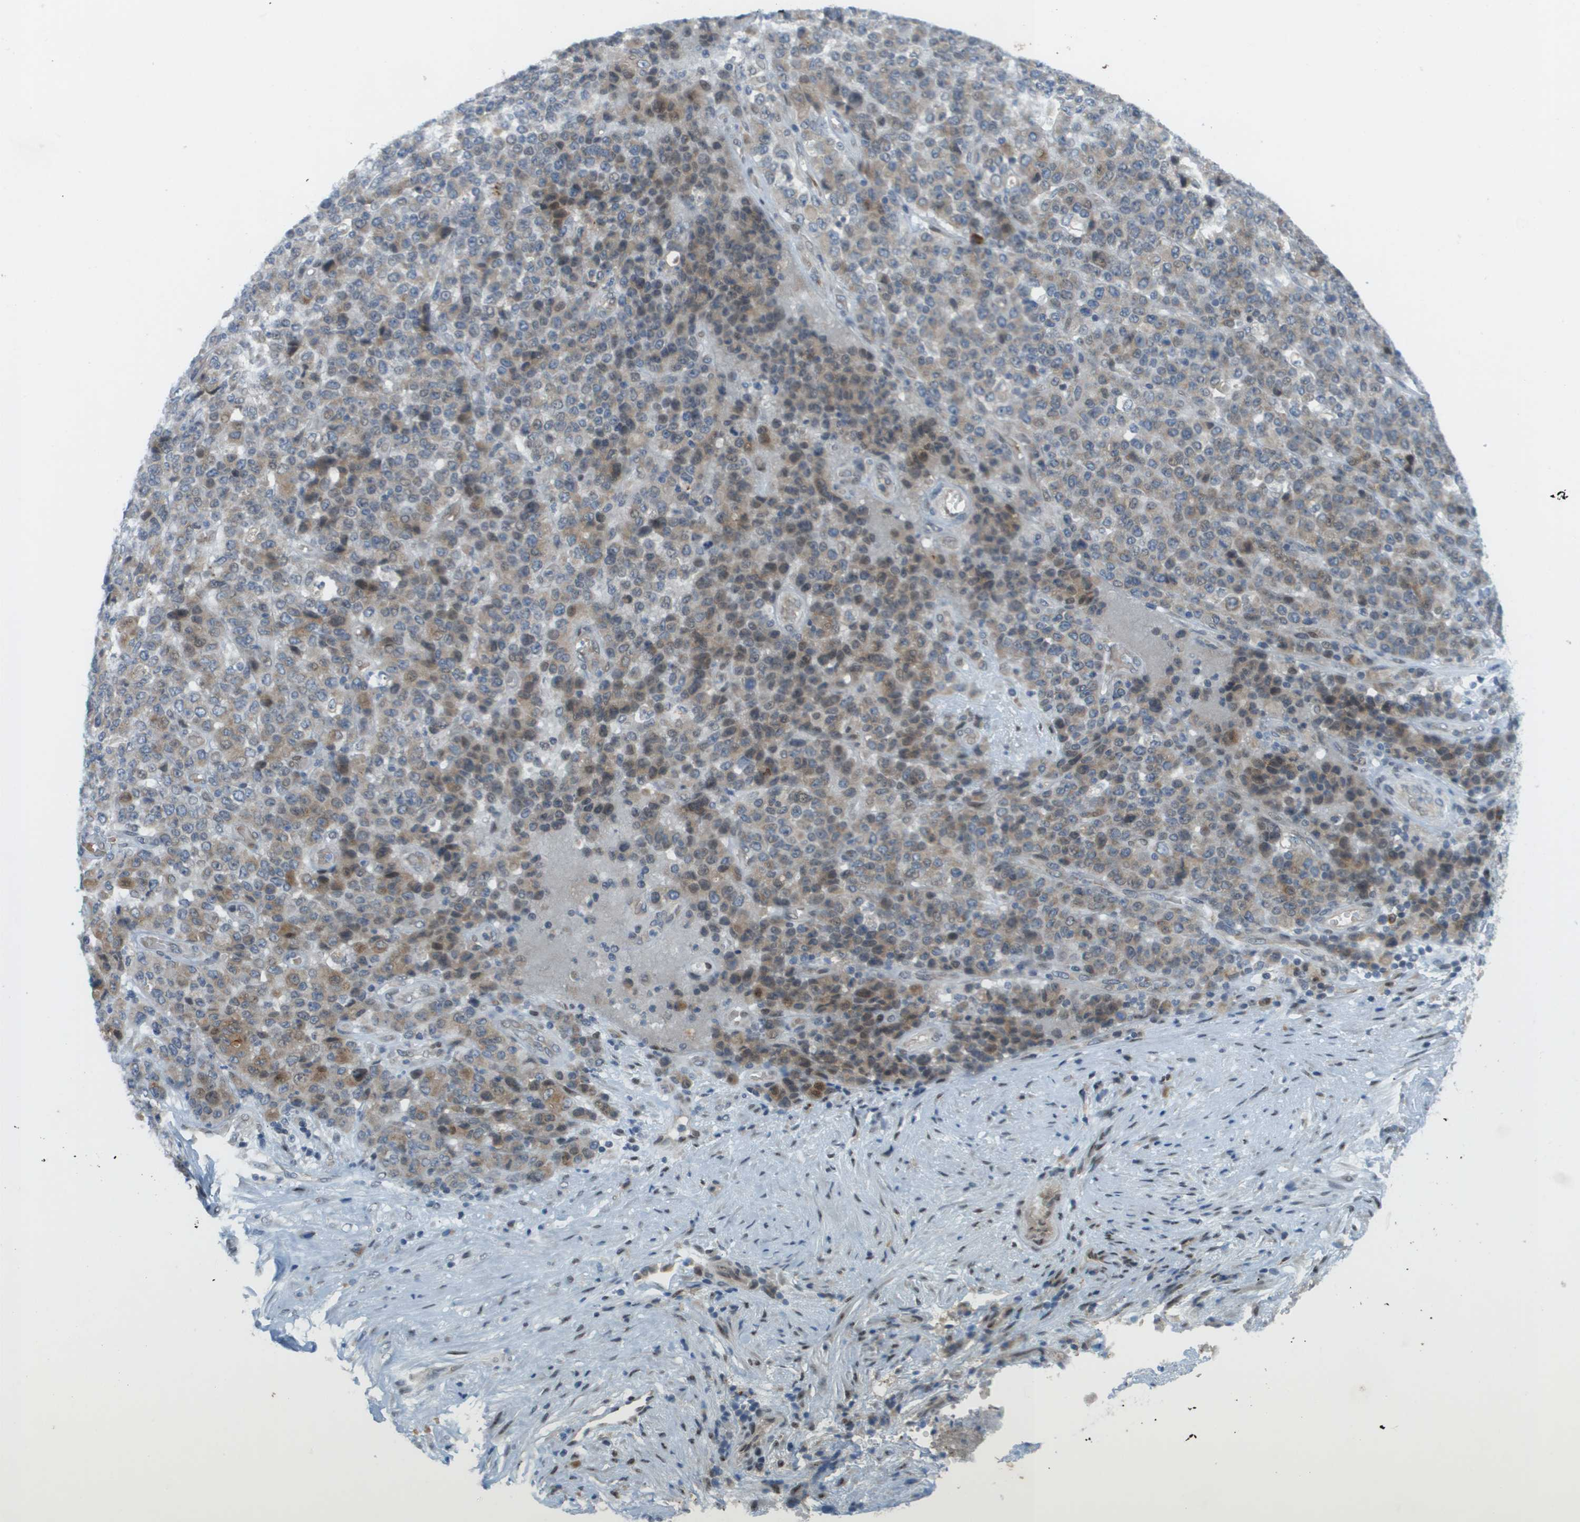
{"staining": {"intensity": "moderate", "quantity": ">75%", "location": "cytoplasmic/membranous,nuclear"}, "tissue": "stomach cancer", "cell_type": "Tumor cells", "image_type": "cancer", "snomed": [{"axis": "morphology", "description": "Adenocarcinoma, NOS"}, {"axis": "topography", "description": "Stomach"}], "caption": "A brown stain labels moderate cytoplasmic/membranous and nuclear positivity of a protein in human stomach cancer (adenocarcinoma) tumor cells.", "gene": "CACNB4", "patient": {"sex": "female", "age": 73}}